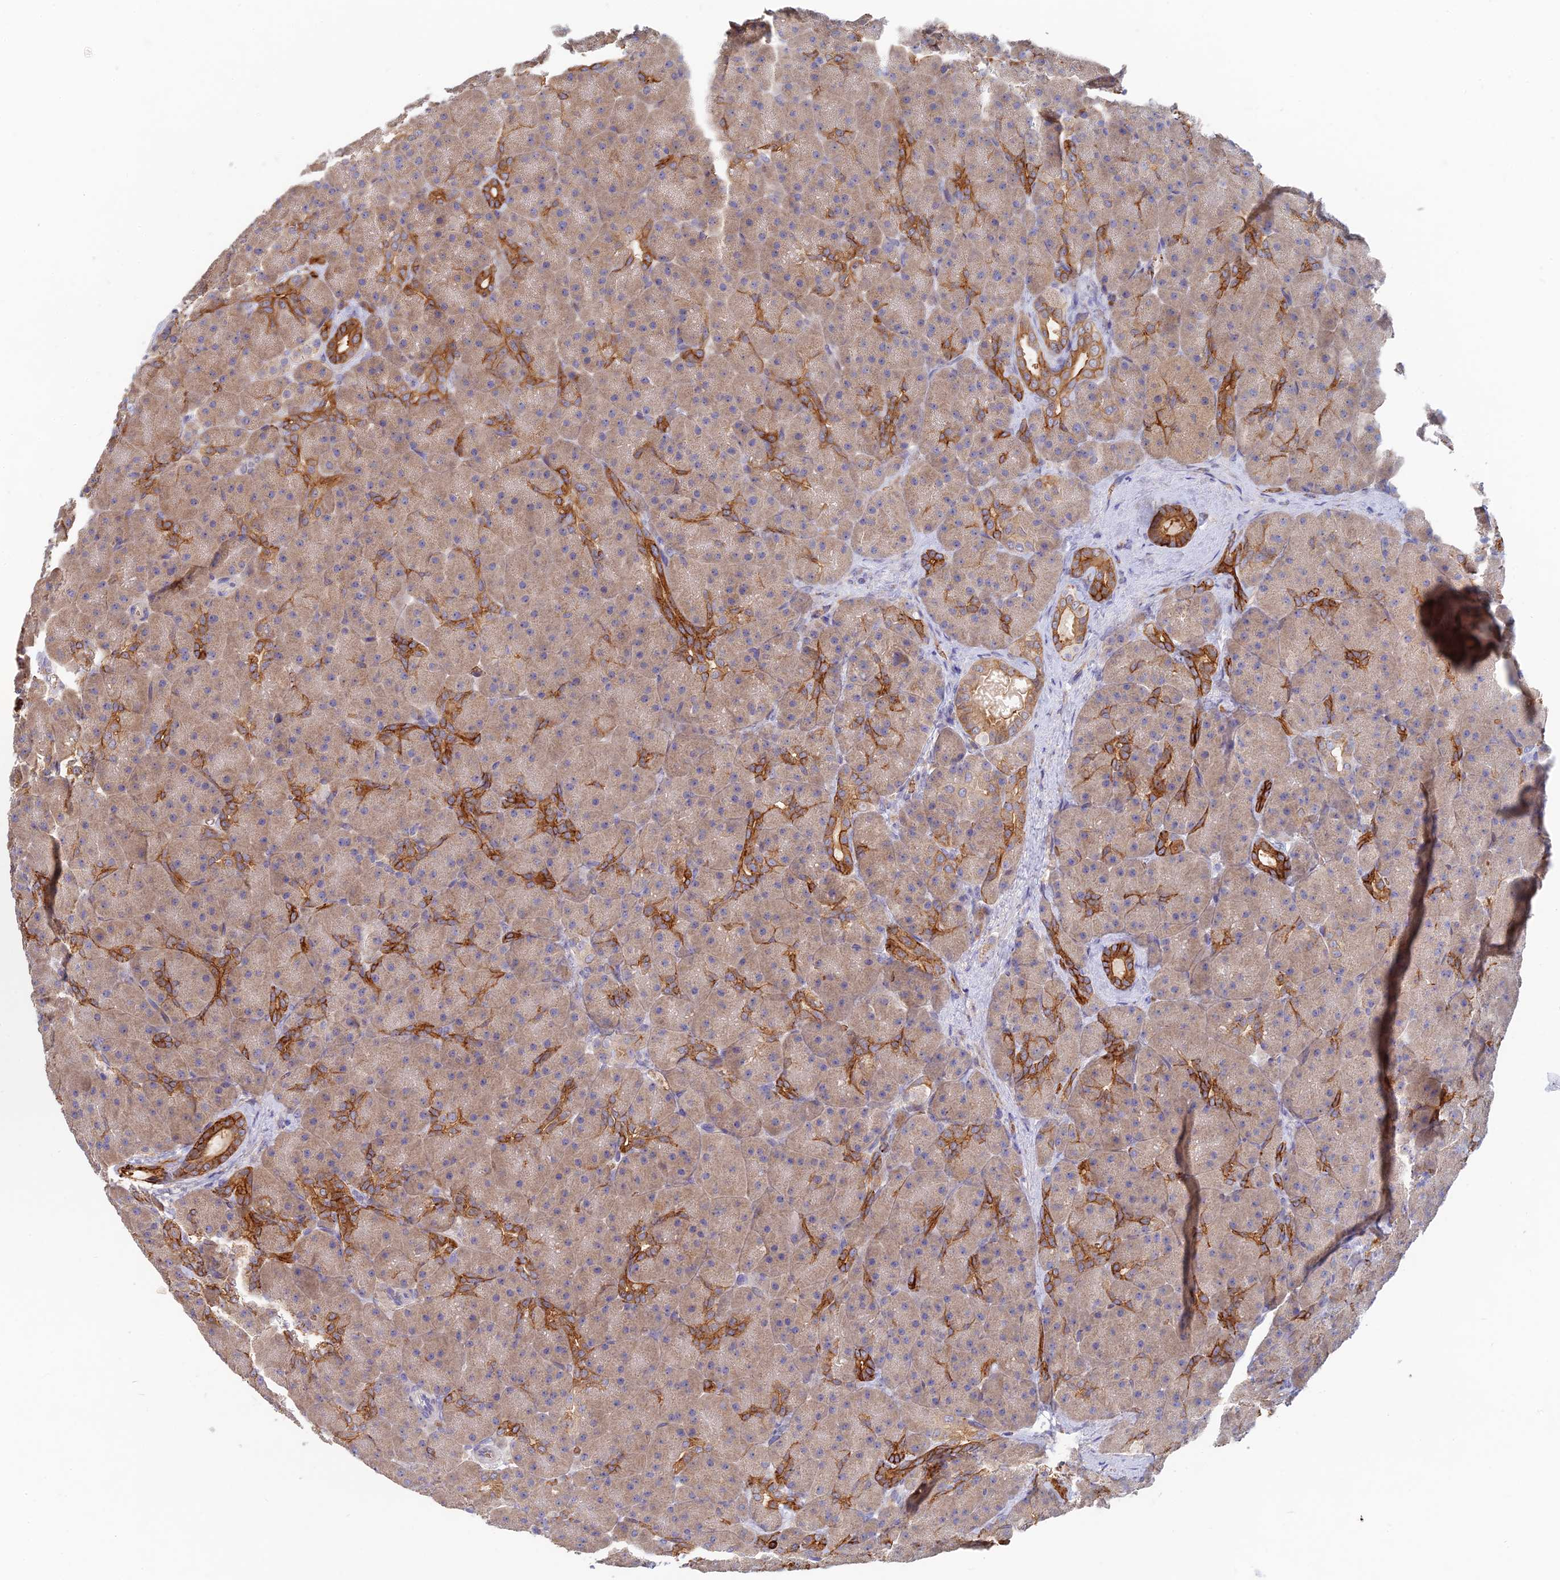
{"staining": {"intensity": "strong", "quantity": "<25%", "location": "cytoplasmic/membranous"}, "tissue": "pancreas", "cell_type": "Exocrine glandular cells", "image_type": "normal", "snomed": [{"axis": "morphology", "description": "Normal tissue, NOS"}, {"axis": "topography", "description": "Pancreas"}], "caption": "Pancreas was stained to show a protein in brown. There is medium levels of strong cytoplasmic/membranous expression in approximately <25% of exocrine glandular cells.", "gene": "ARRDC1", "patient": {"sex": "male", "age": 66}}